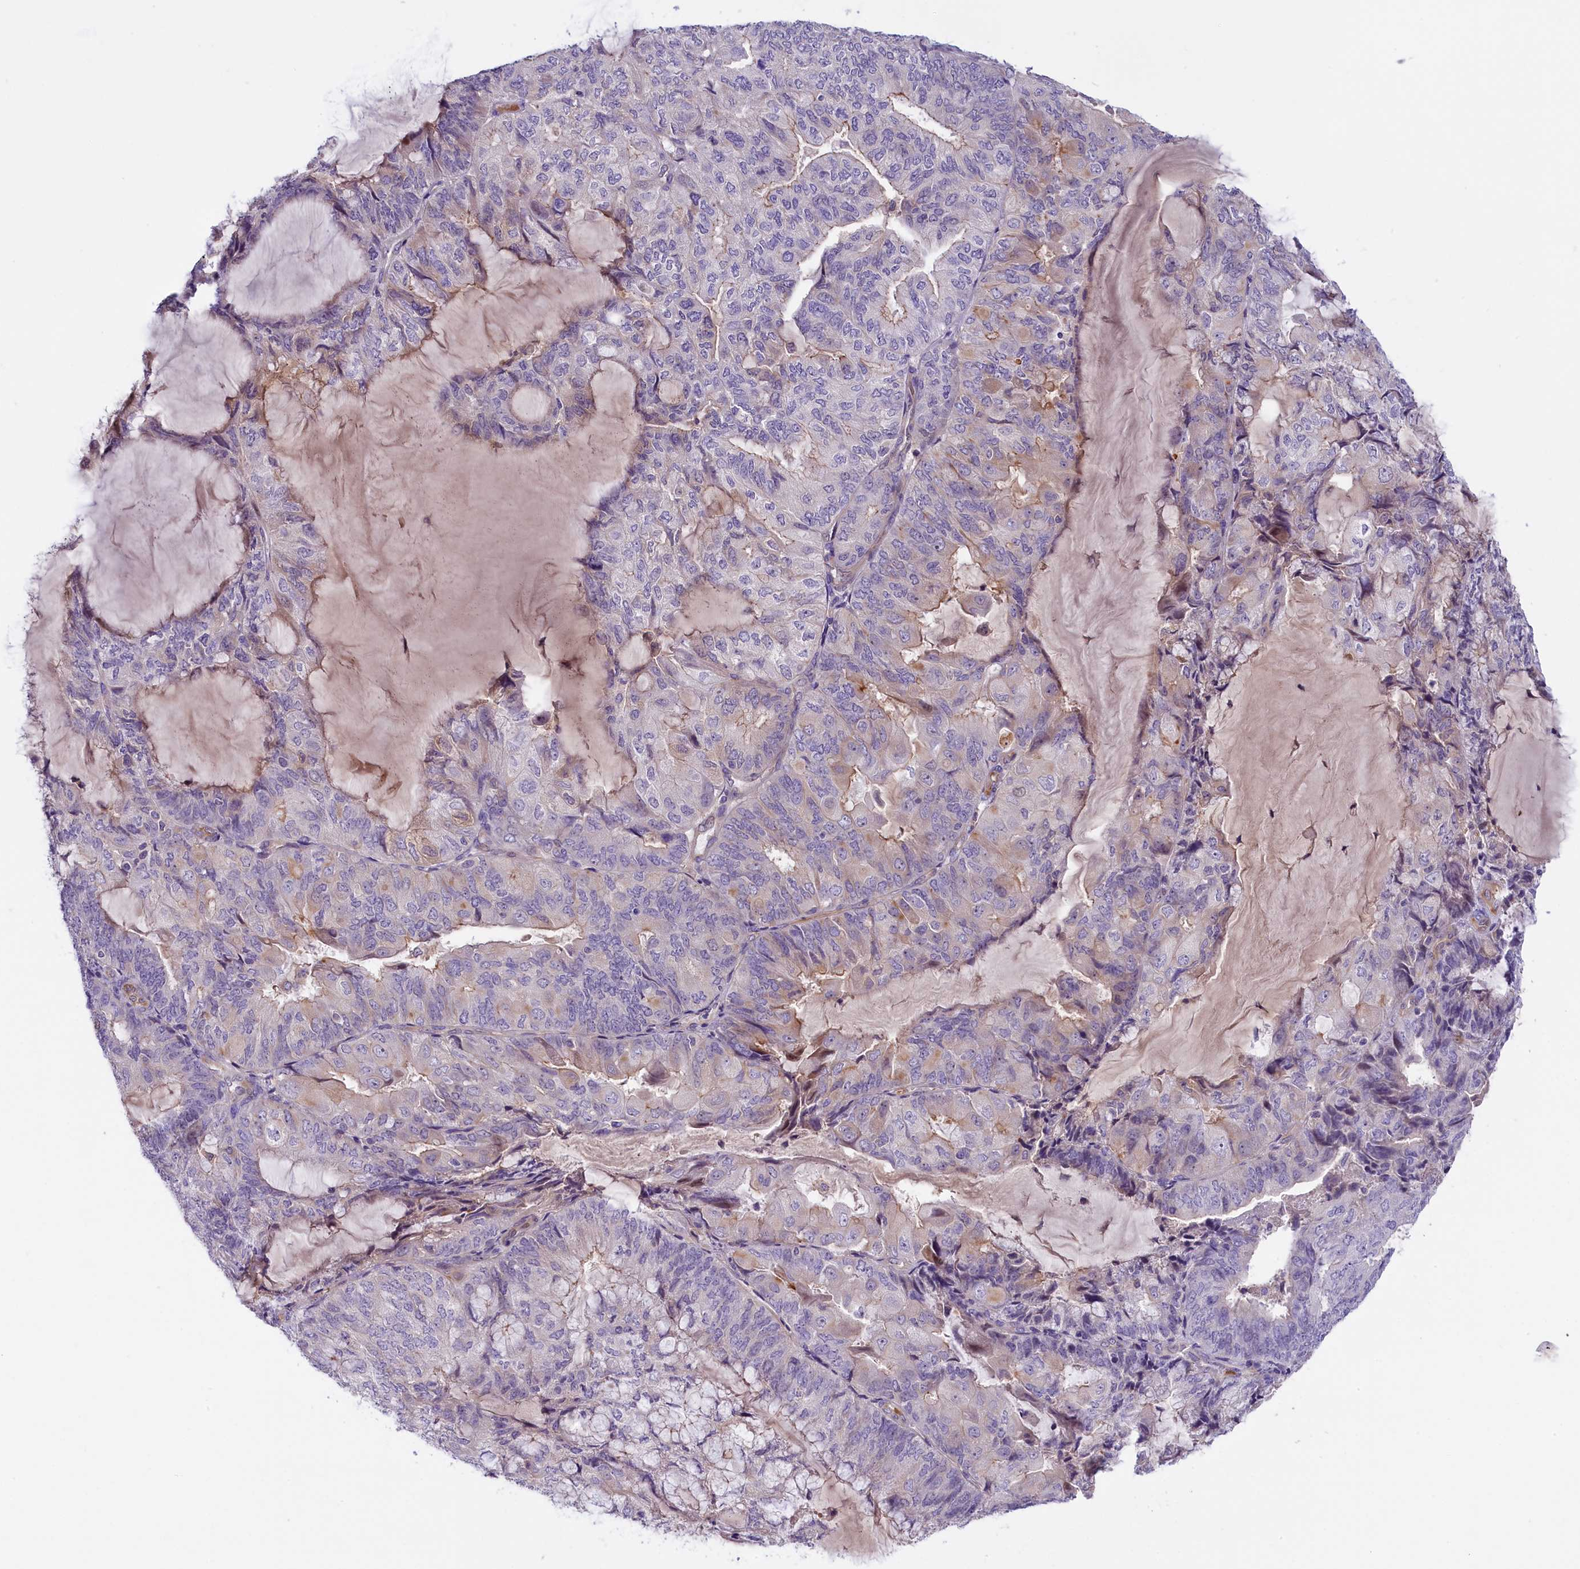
{"staining": {"intensity": "negative", "quantity": "none", "location": "none"}, "tissue": "endometrial cancer", "cell_type": "Tumor cells", "image_type": "cancer", "snomed": [{"axis": "morphology", "description": "Adenocarcinoma, NOS"}, {"axis": "topography", "description": "Endometrium"}], "caption": "This is an immunohistochemistry micrograph of human endometrial cancer (adenocarcinoma). There is no staining in tumor cells.", "gene": "CCDC32", "patient": {"sex": "female", "age": 81}}